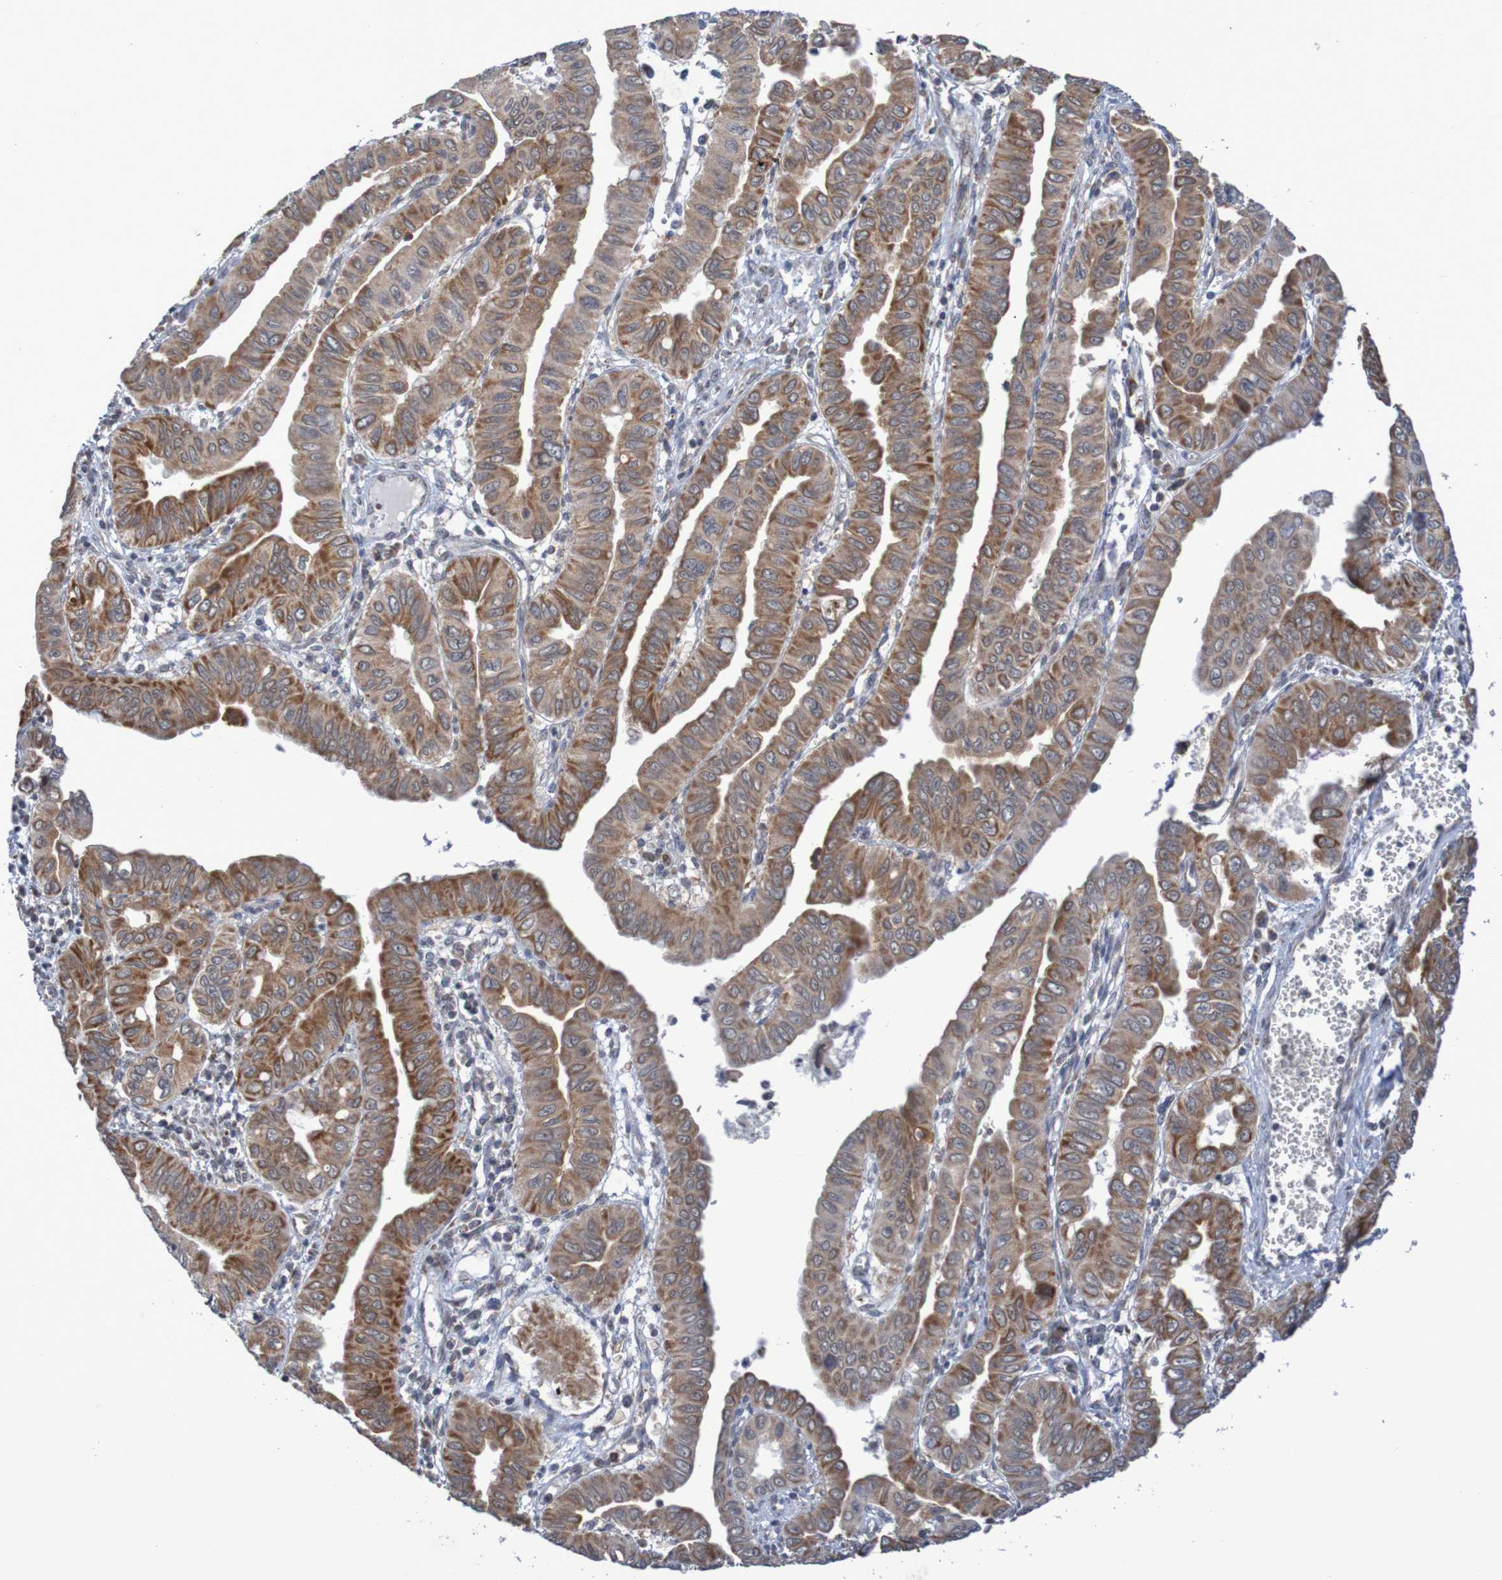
{"staining": {"intensity": "moderate", "quantity": ">75%", "location": "cytoplasmic/membranous"}, "tissue": "pancreatic cancer", "cell_type": "Tumor cells", "image_type": "cancer", "snomed": [{"axis": "morphology", "description": "Normal tissue, NOS"}, {"axis": "topography", "description": "Lymph node"}], "caption": "A brown stain highlights moderate cytoplasmic/membranous positivity of a protein in human pancreatic cancer tumor cells.", "gene": "DVL1", "patient": {"sex": "male", "age": 50}}